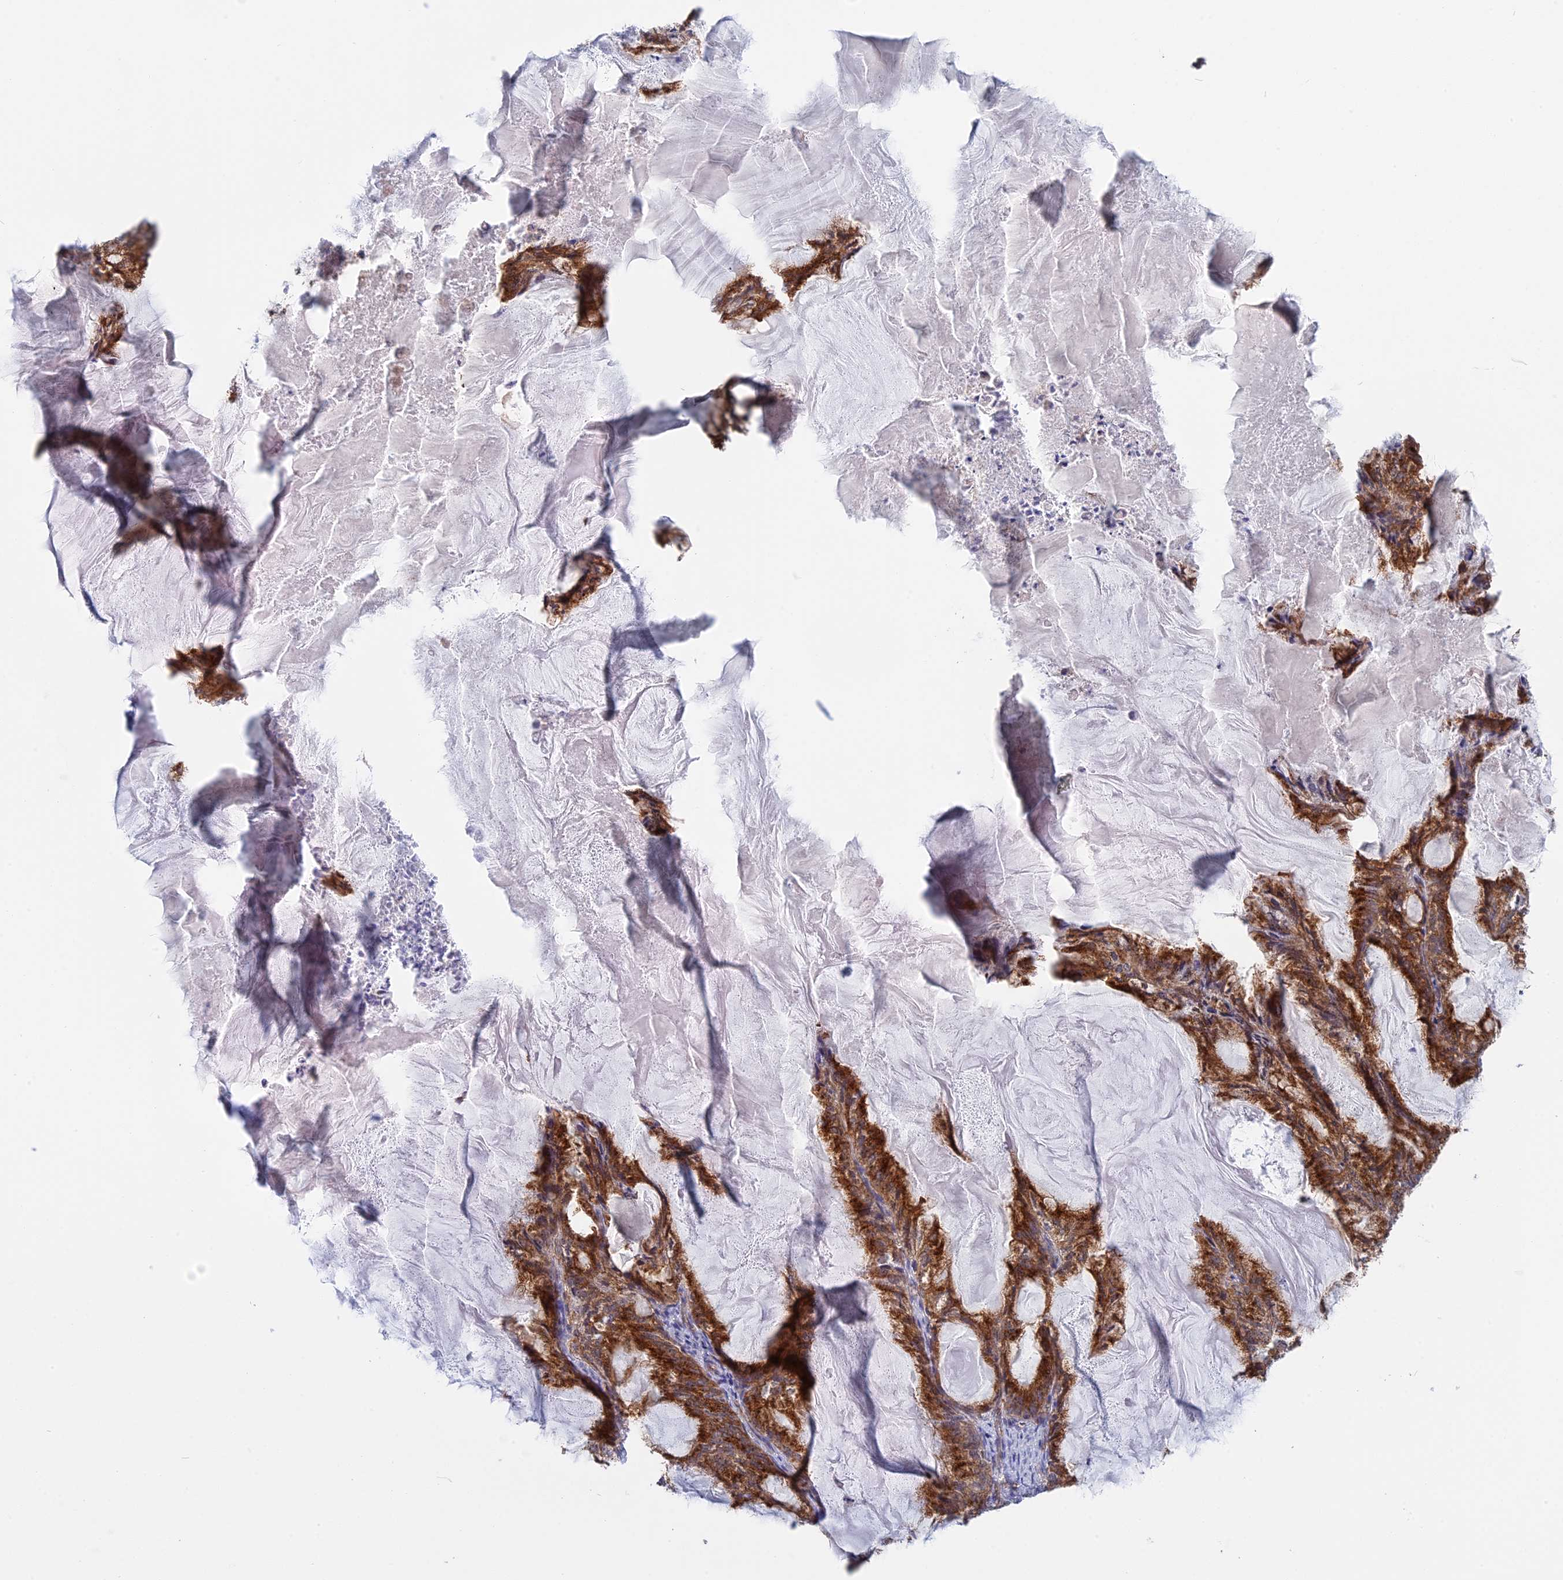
{"staining": {"intensity": "strong", "quantity": ">75%", "location": "cytoplasmic/membranous"}, "tissue": "endometrial cancer", "cell_type": "Tumor cells", "image_type": "cancer", "snomed": [{"axis": "morphology", "description": "Adenocarcinoma, NOS"}, {"axis": "topography", "description": "Endometrium"}], "caption": "A histopathology image of human endometrial adenocarcinoma stained for a protein shows strong cytoplasmic/membranous brown staining in tumor cells.", "gene": "CLINT1", "patient": {"sex": "female", "age": 86}}